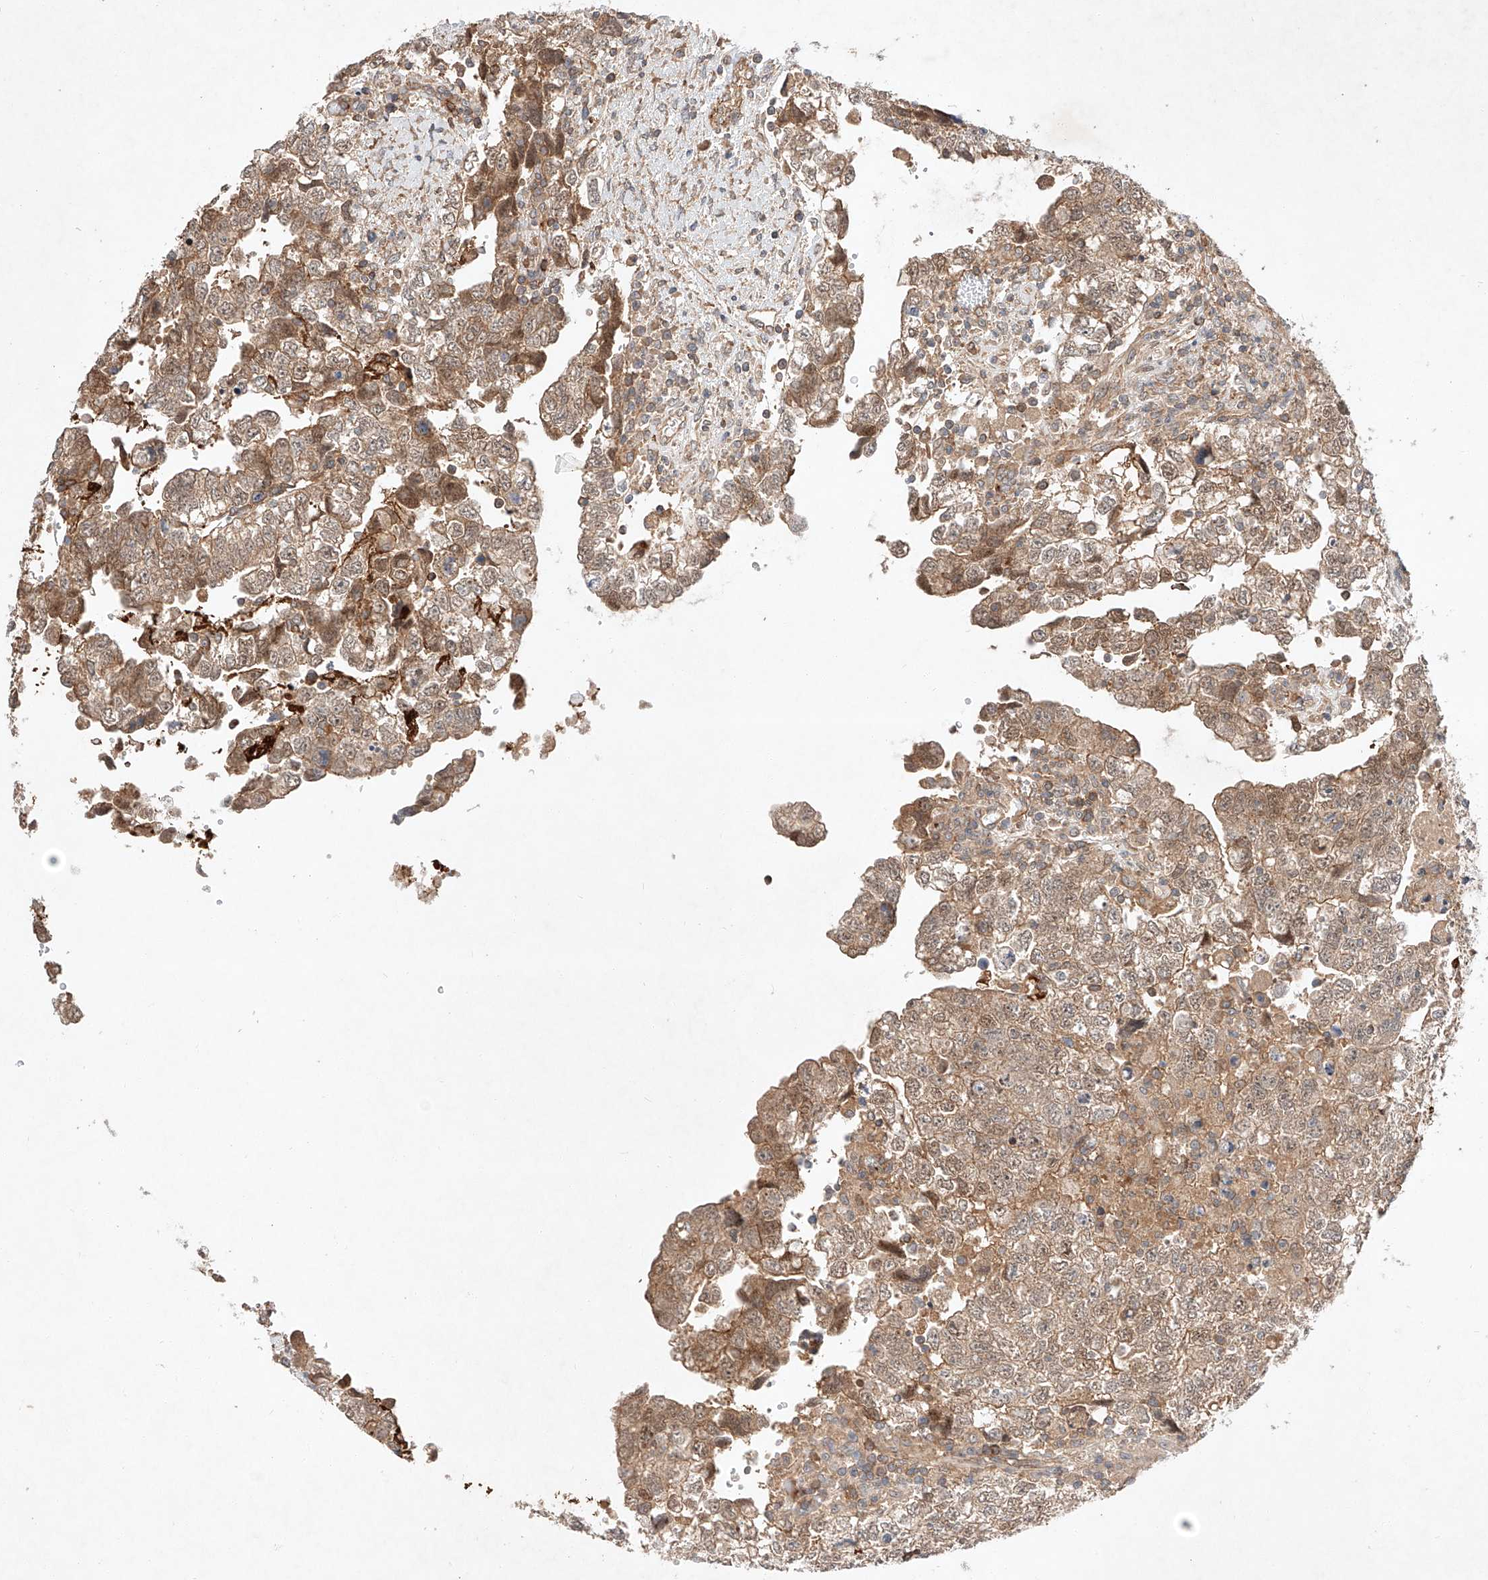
{"staining": {"intensity": "moderate", "quantity": ">75%", "location": "cytoplasmic/membranous,nuclear"}, "tissue": "testis cancer", "cell_type": "Tumor cells", "image_type": "cancer", "snomed": [{"axis": "morphology", "description": "Carcinoma, Embryonal, NOS"}, {"axis": "topography", "description": "Testis"}], "caption": "This micrograph demonstrates immunohistochemistry staining of human testis cancer (embryonal carcinoma), with medium moderate cytoplasmic/membranous and nuclear expression in approximately >75% of tumor cells.", "gene": "ARHGAP33", "patient": {"sex": "male", "age": 37}}